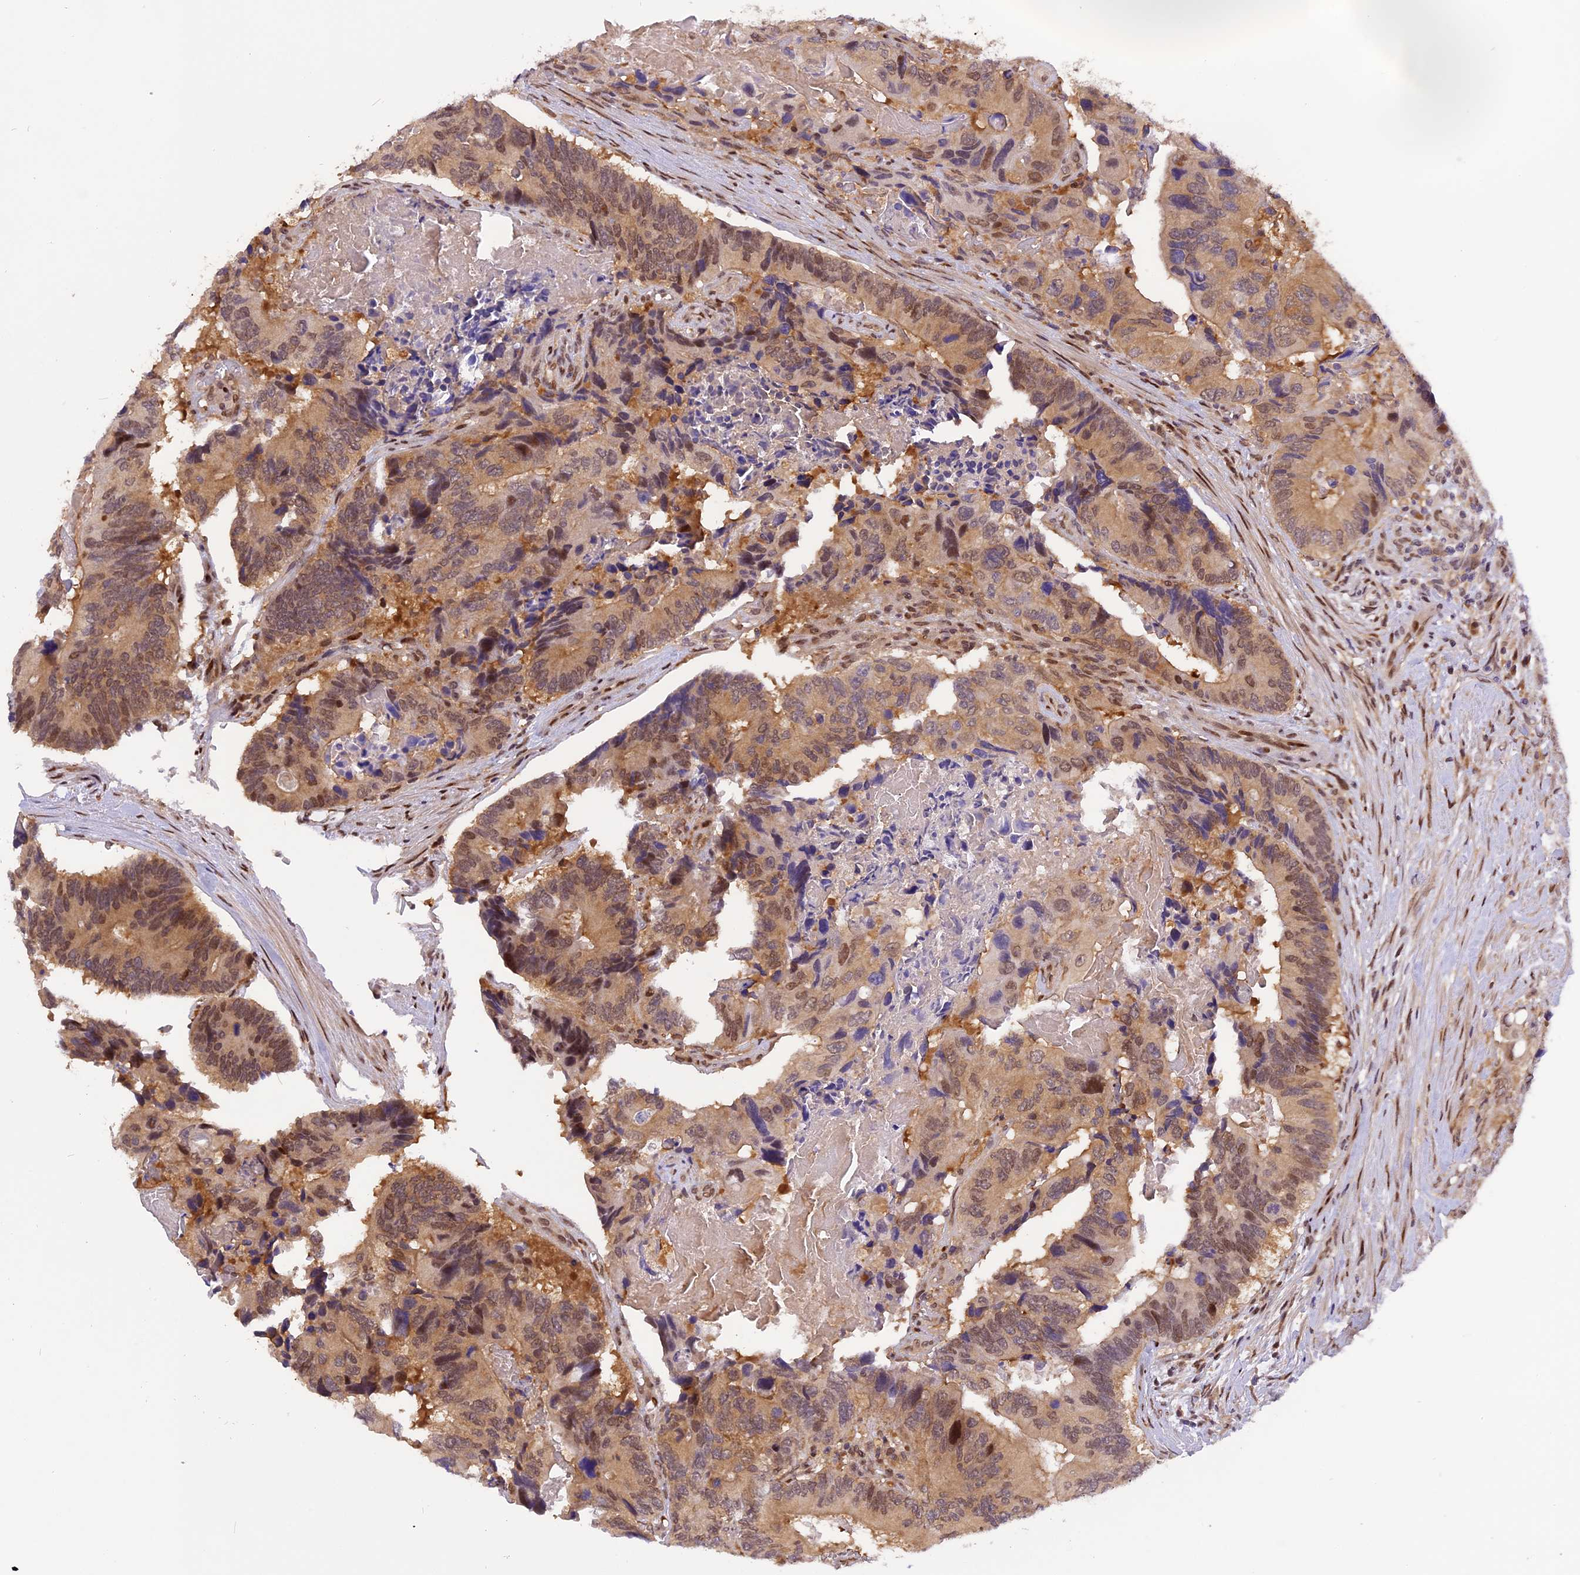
{"staining": {"intensity": "moderate", "quantity": ">75%", "location": "cytoplasmic/membranous,nuclear"}, "tissue": "colorectal cancer", "cell_type": "Tumor cells", "image_type": "cancer", "snomed": [{"axis": "morphology", "description": "Adenocarcinoma, NOS"}, {"axis": "topography", "description": "Colon"}], "caption": "Colorectal adenocarcinoma tissue displays moderate cytoplasmic/membranous and nuclear expression in about >75% of tumor cells", "gene": "RABGGTA", "patient": {"sex": "male", "age": 84}}